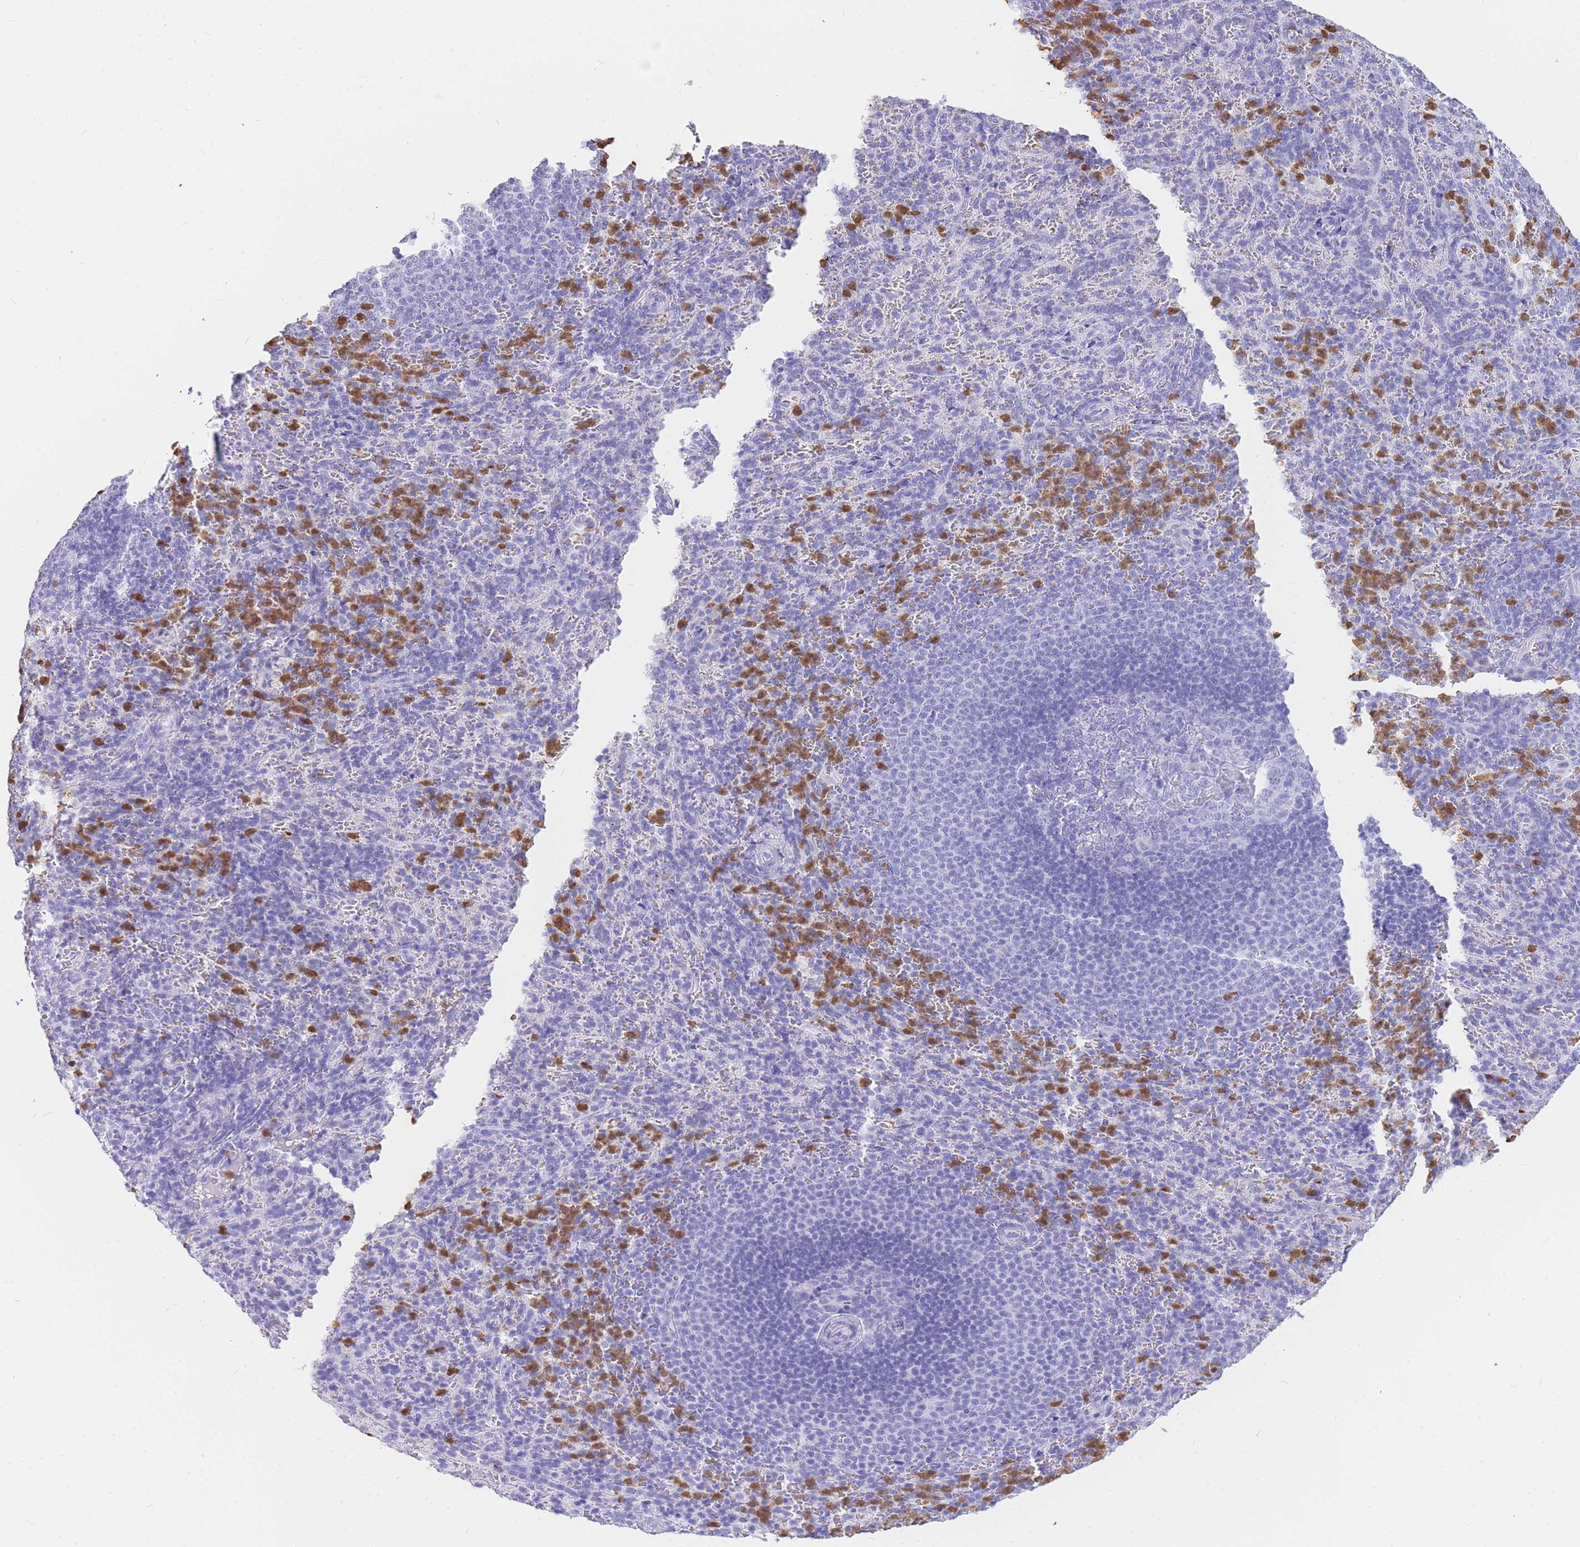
{"staining": {"intensity": "moderate", "quantity": "25%-75%", "location": "cytoplasmic/membranous,nuclear"}, "tissue": "spleen", "cell_type": "Cells in red pulp", "image_type": "normal", "snomed": [{"axis": "morphology", "description": "Normal tissue, NOS"}, {"axis": "topography", "description": "Spleen"}], "caption": "Immunohistochemistry (IHC) (DAB (3,3'-diaminobenzidine)) staining of unremarkable human spleen displays moderate cytoplasmic/membranous,nuclear protein positivity in approximately 25%-75% of cells in red pulp. Nuclei are stained in blue.", "gene": "HERC1", "patient": {"sex": "female", "age": 21}}